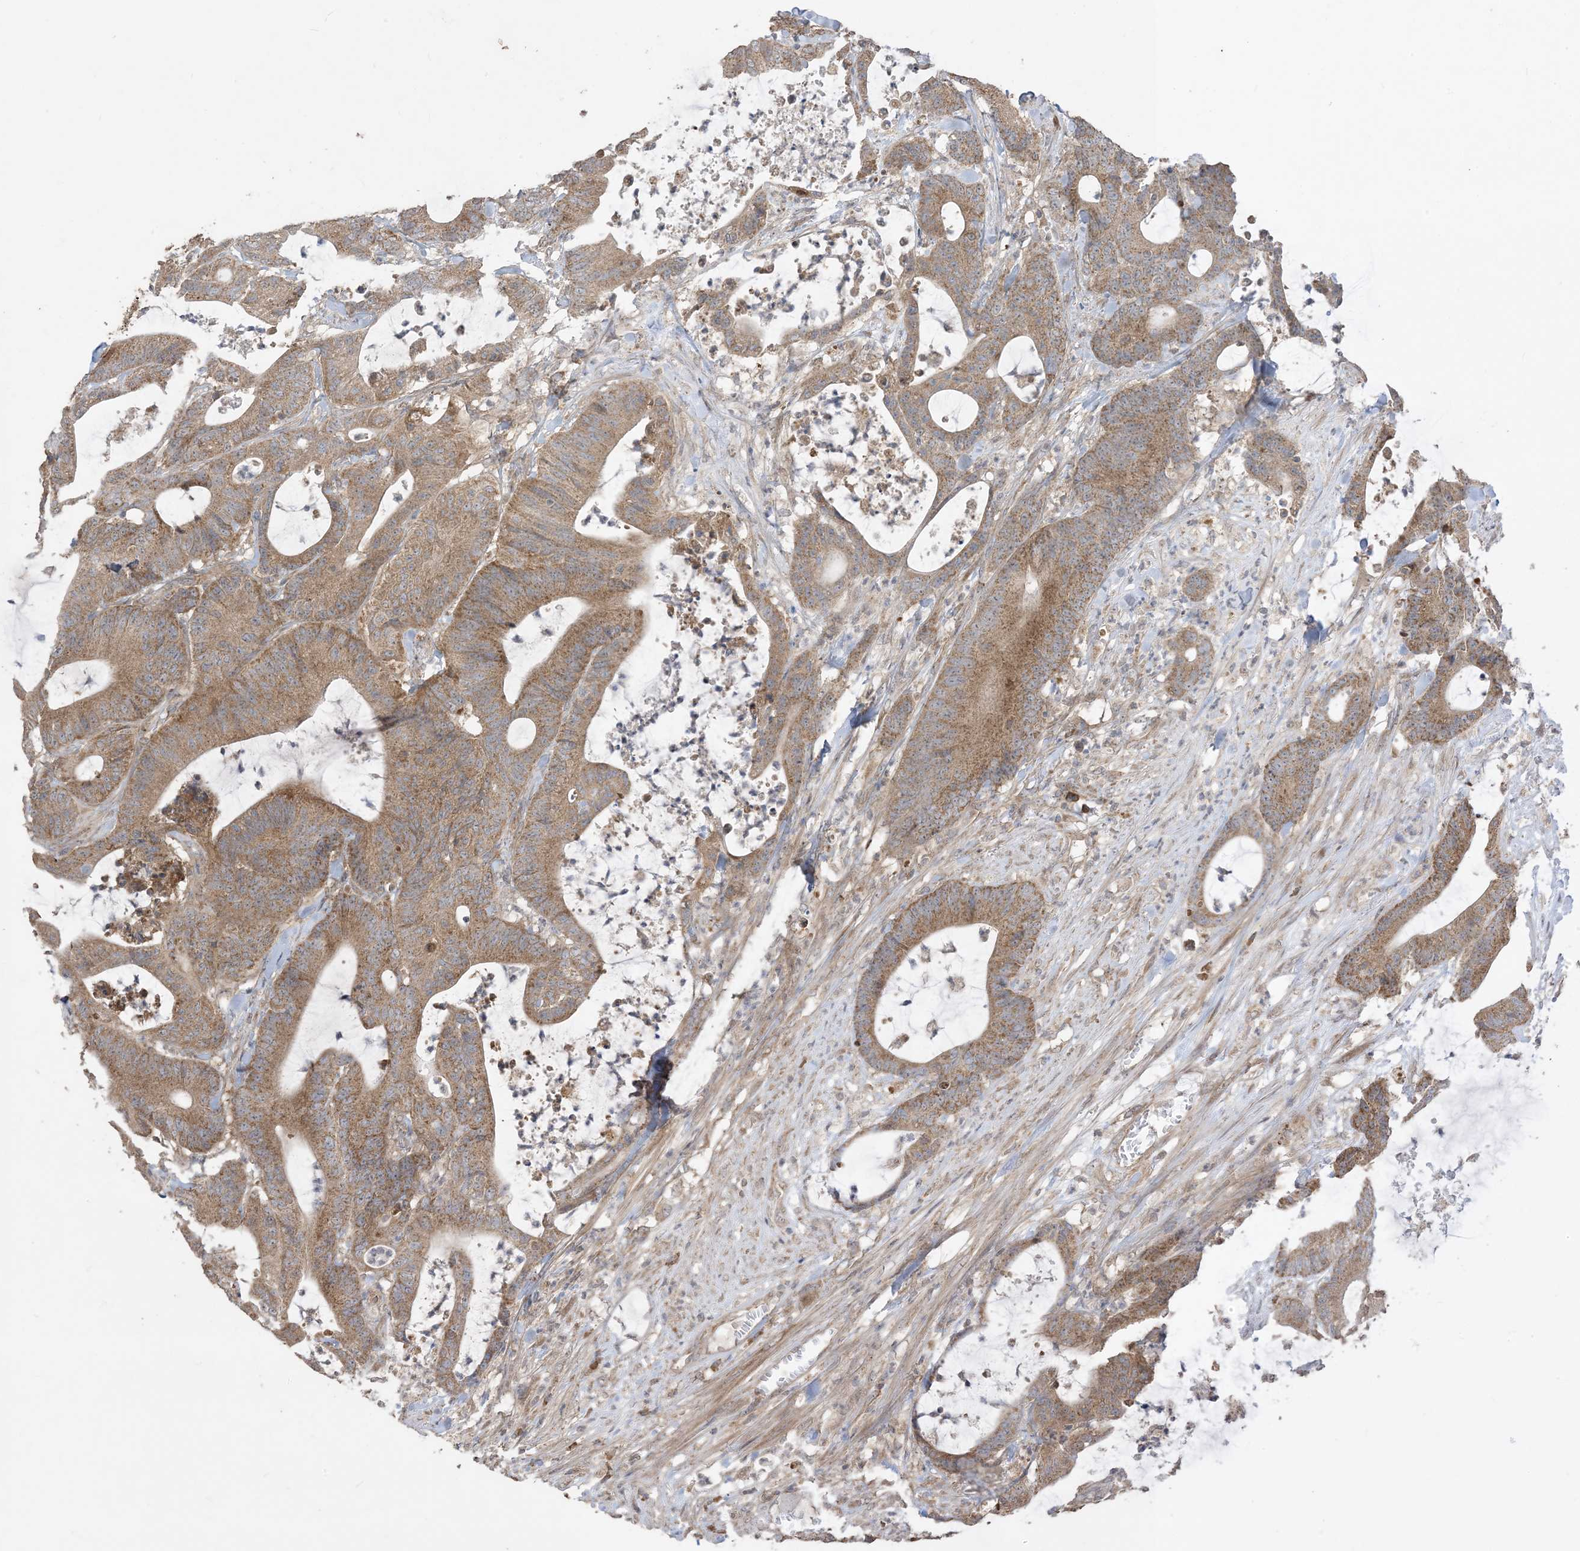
{"staining": {"intensity": "moderate", "quantity": ">75%", "location": "cytoplasmic/membranous"}, "tissue": "colorectal cancer", "cell_type": "Tumor cells", "image_type": "cancer", "snomed": [{"axis": "morphology", "description": "Adenocarcinoma, NOS"}, {"axis": "topography", "description": "Colon"}], "caption": "DAB immunohistochemical staining of human colorectal cancer (adenocarcinoma) shows moderate cytoplasmic/membranous protein expression in about >75% of tumor cells.", "gene": "SIRT3", "patient": {"sex": "female", "age": 84}}